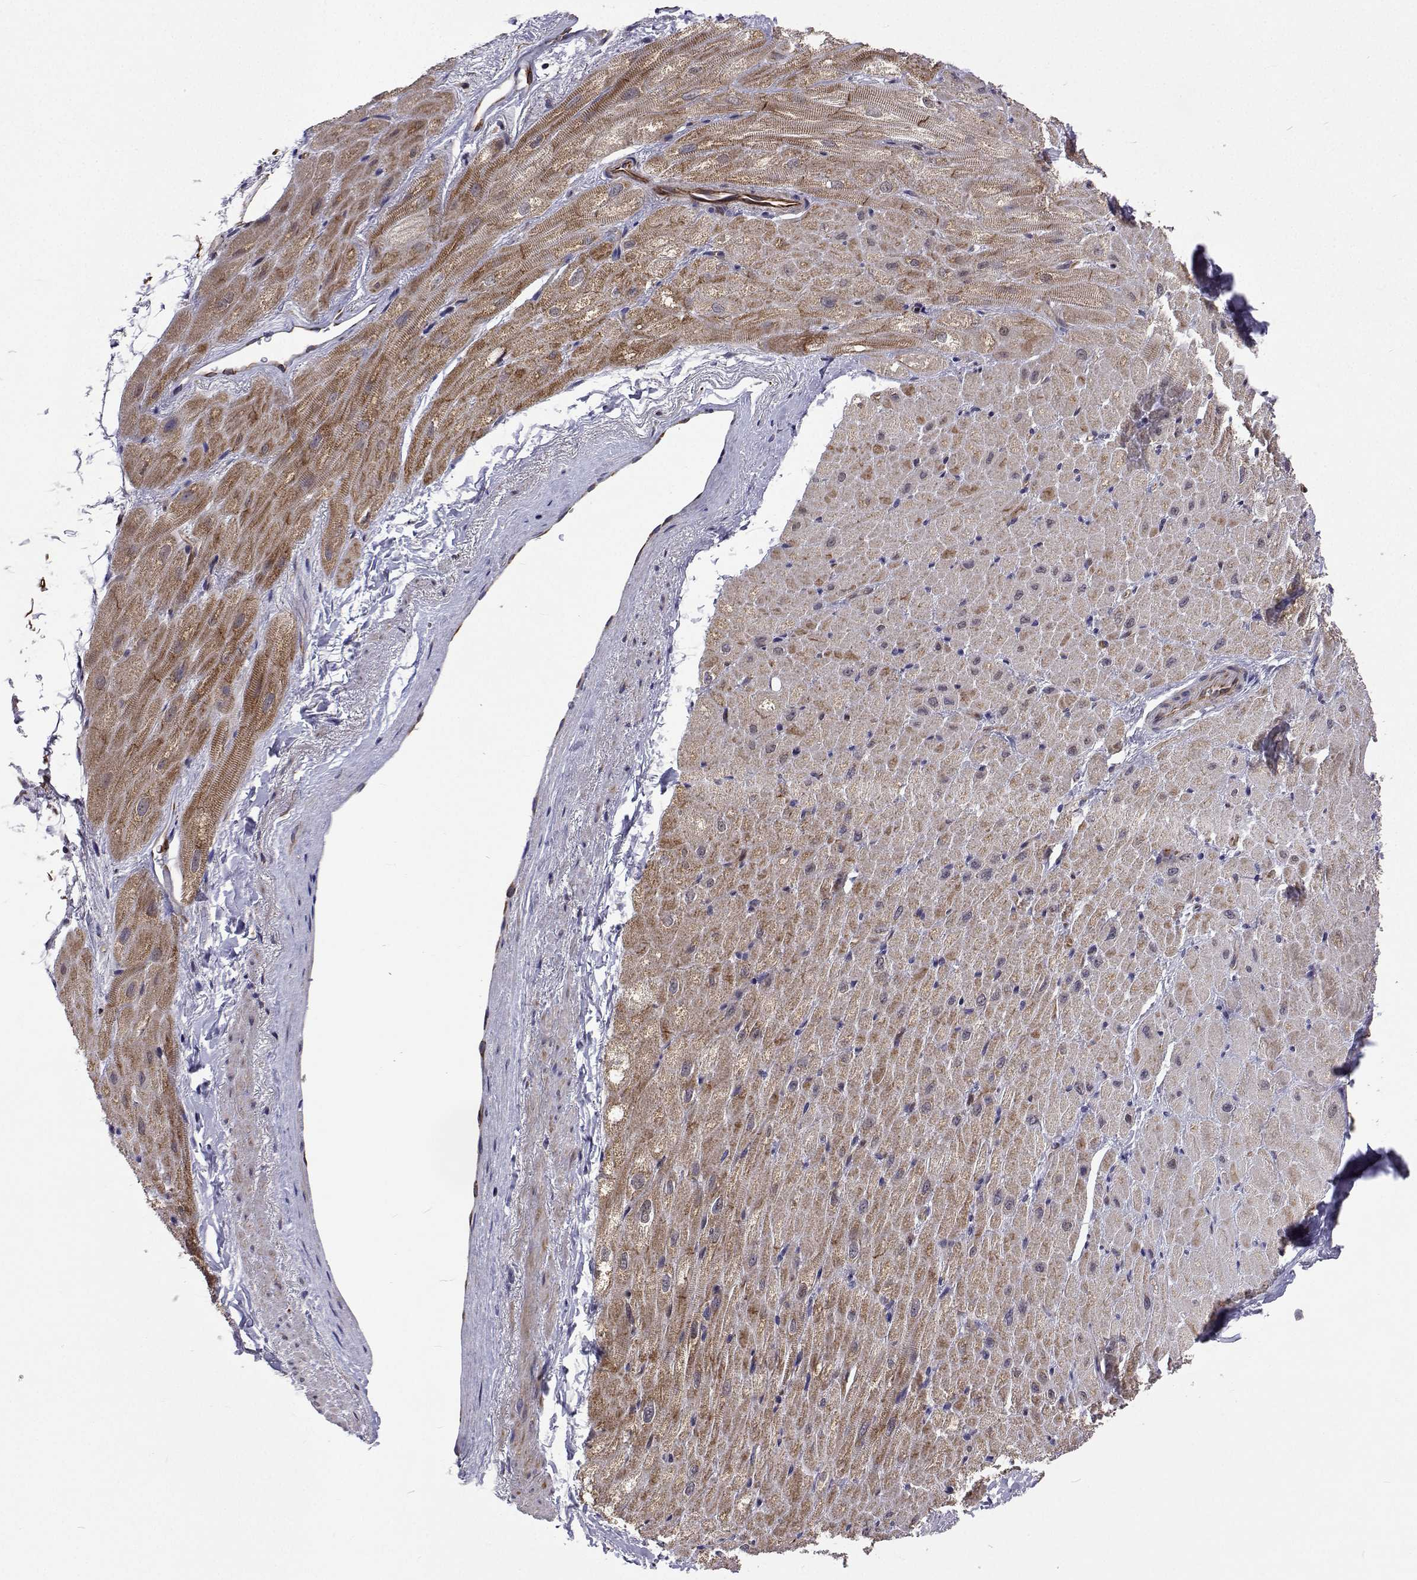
{"staining": {"intensity": "moderate", "quantity": ">75%", "location": "cytoplasmic/membranous"}, "tissue": "heart muscle", "cell_type": "Cardiomyocytes", "image_type": "normal", "snomed": [{"axis": "morphology", "description": "Normal tissue, NOS"}, {"axis": "topography", "description": "Heart"}], "caption": "Human heart muscle stained with a brown dye exhibits moderate cytoplasmic/membranous positive staining in approximately >75% of cardiomyocytes.", "gene": "DHTKD1", "patient": {"sex": "male", "age": 62}}